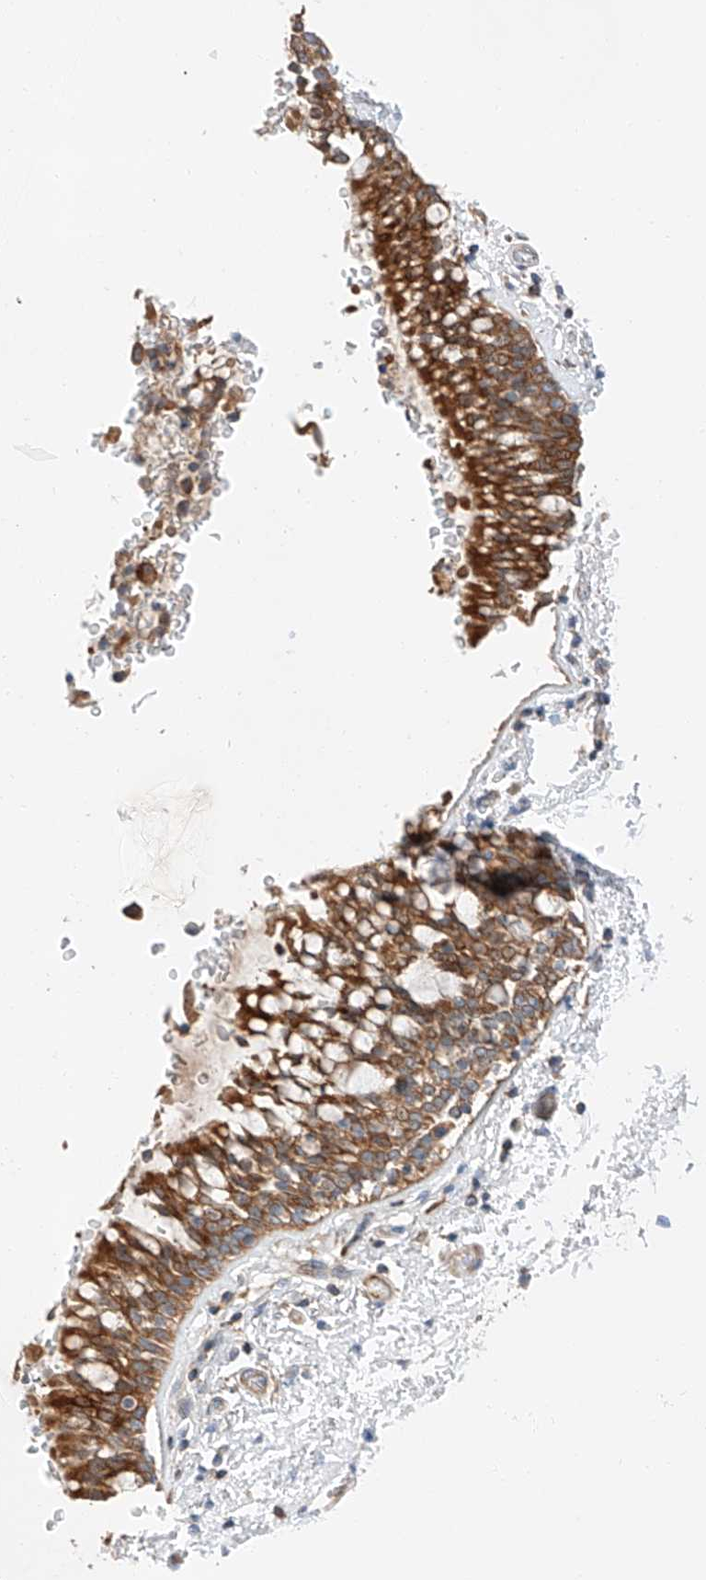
{"staining": {"intensity": "strong", "quantity": ">75%", "location": "cytoplasmic/membranous"}, "tissue": "bronchus", "cell_type": "Respiratory epithelial cells", "image_type": "normal", "snomed": [{"axis": "morphology", "description": "Normal tissue, NOS"}, {"axis": "morphology", "description": "Inflammation, NOS"}, {"axis": "topography", "description": "Cartilage tissue"}, {"axis": "topography", "description": "Bronchus"}, {"axis": "topography", "description": "Lung"}], "caption": "Bronchus stained with immunohistochemistry (IHC) reveals strong cytoplasmic/membranous staining in about >75% of respiratory epithelial cells.", "gene": "RUSC1", "patient": {"sex": "female", "age": 64}}